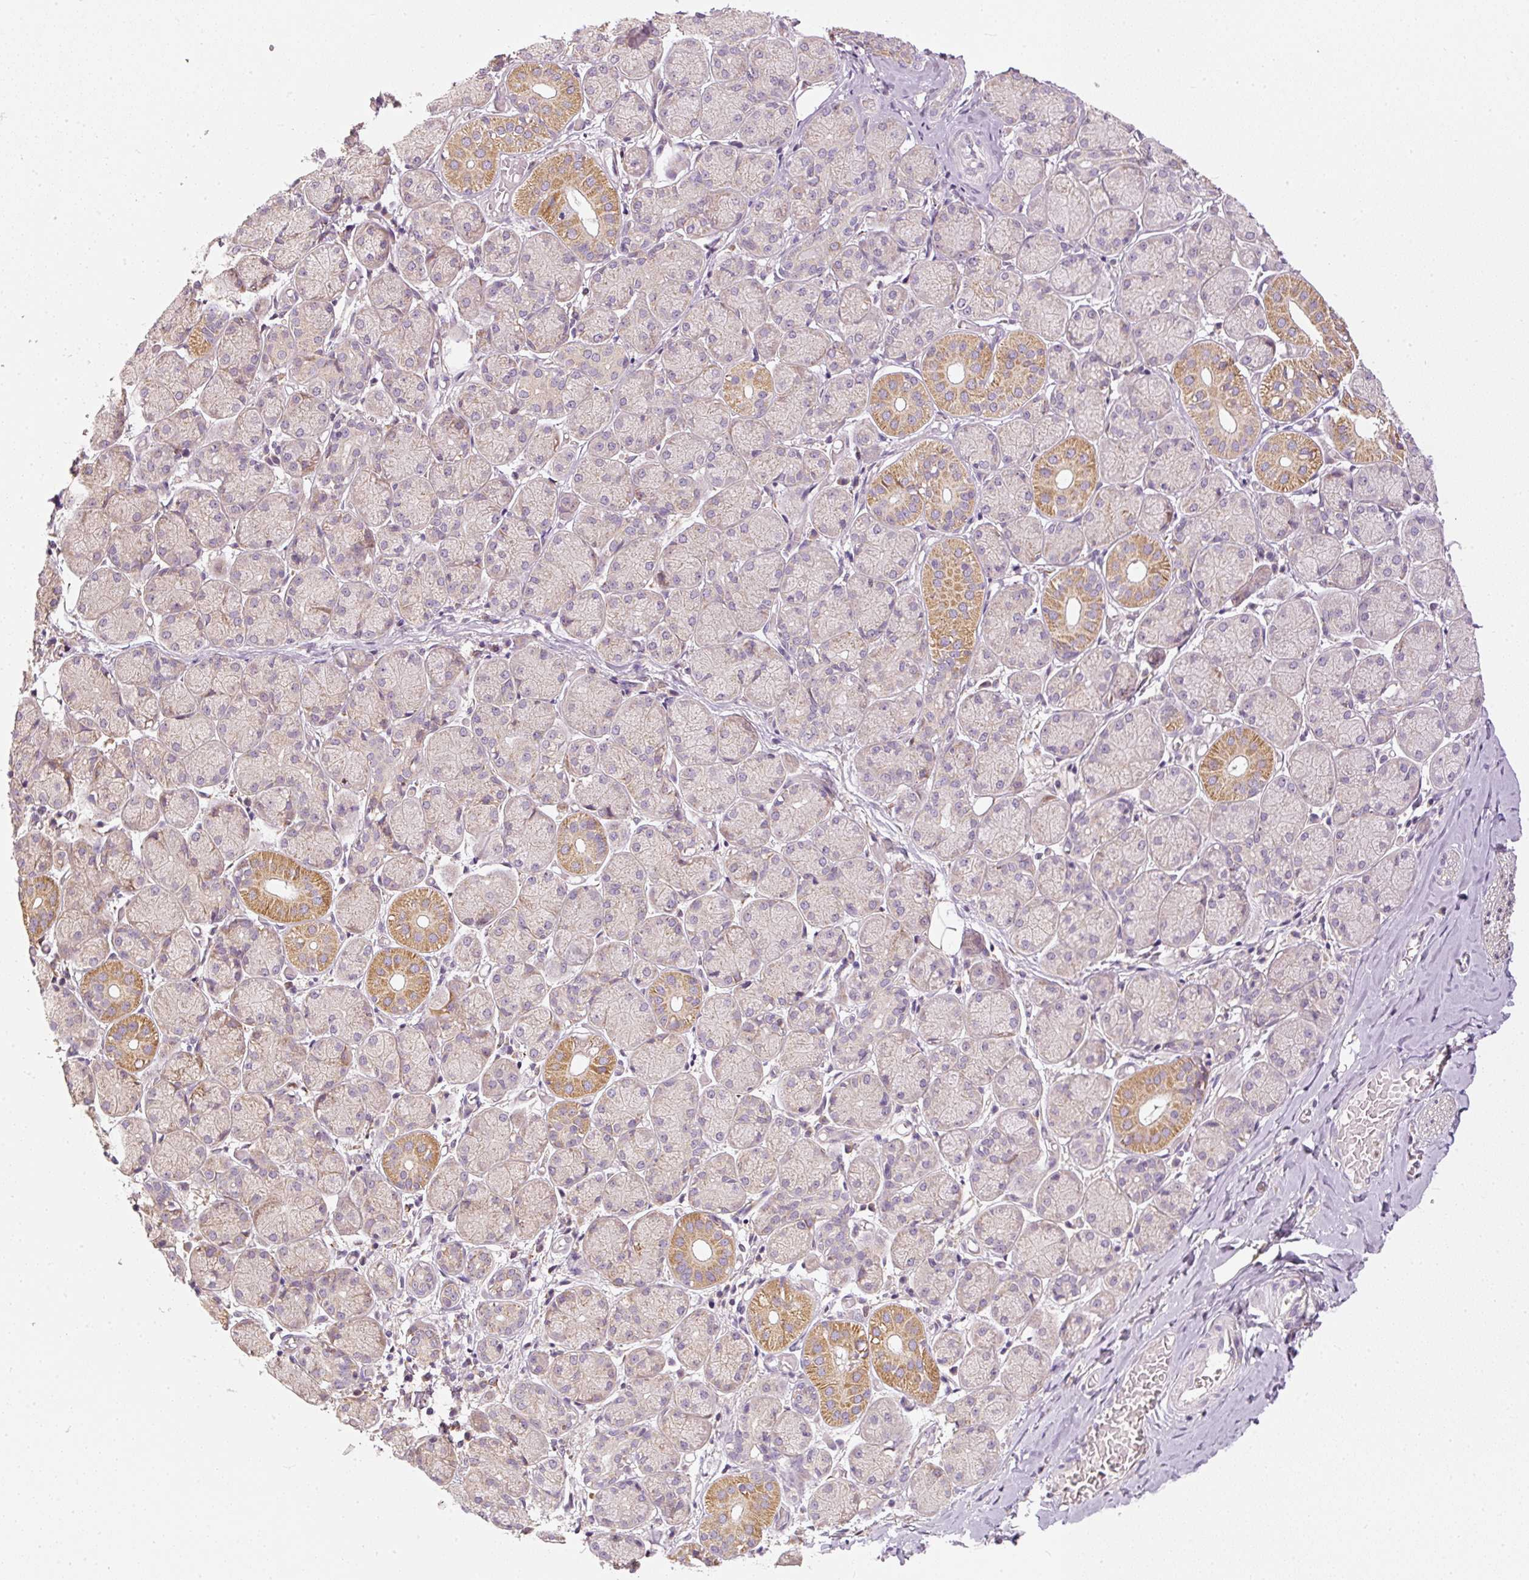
{"staining": {"intensity": "negative", "quantity": "none", "location": "none"}, "tissue": "adipose tissue", "cell_type": "Adipocytes", "image_type": "normal", "snomed": [{"axis": "morphology", "description": "Normal tissue, NOS"}, {"axis": "topography", "description": "Salivary gland"}, {"axis": "topography", "description": "Peripheral nerve tissue"}], "caption": "Immunohistochemistry image of normal adipose tissue stained for a protein (brown), which exhibits no staining in adipocytes. (Brightfield microscopy of DAB (3,3'-diaminobenzidine) immunohistochemistry (IHC) at high magnification).", "gene": "MTHFD1L", "patient": {"sex": "female", "age": 24}}